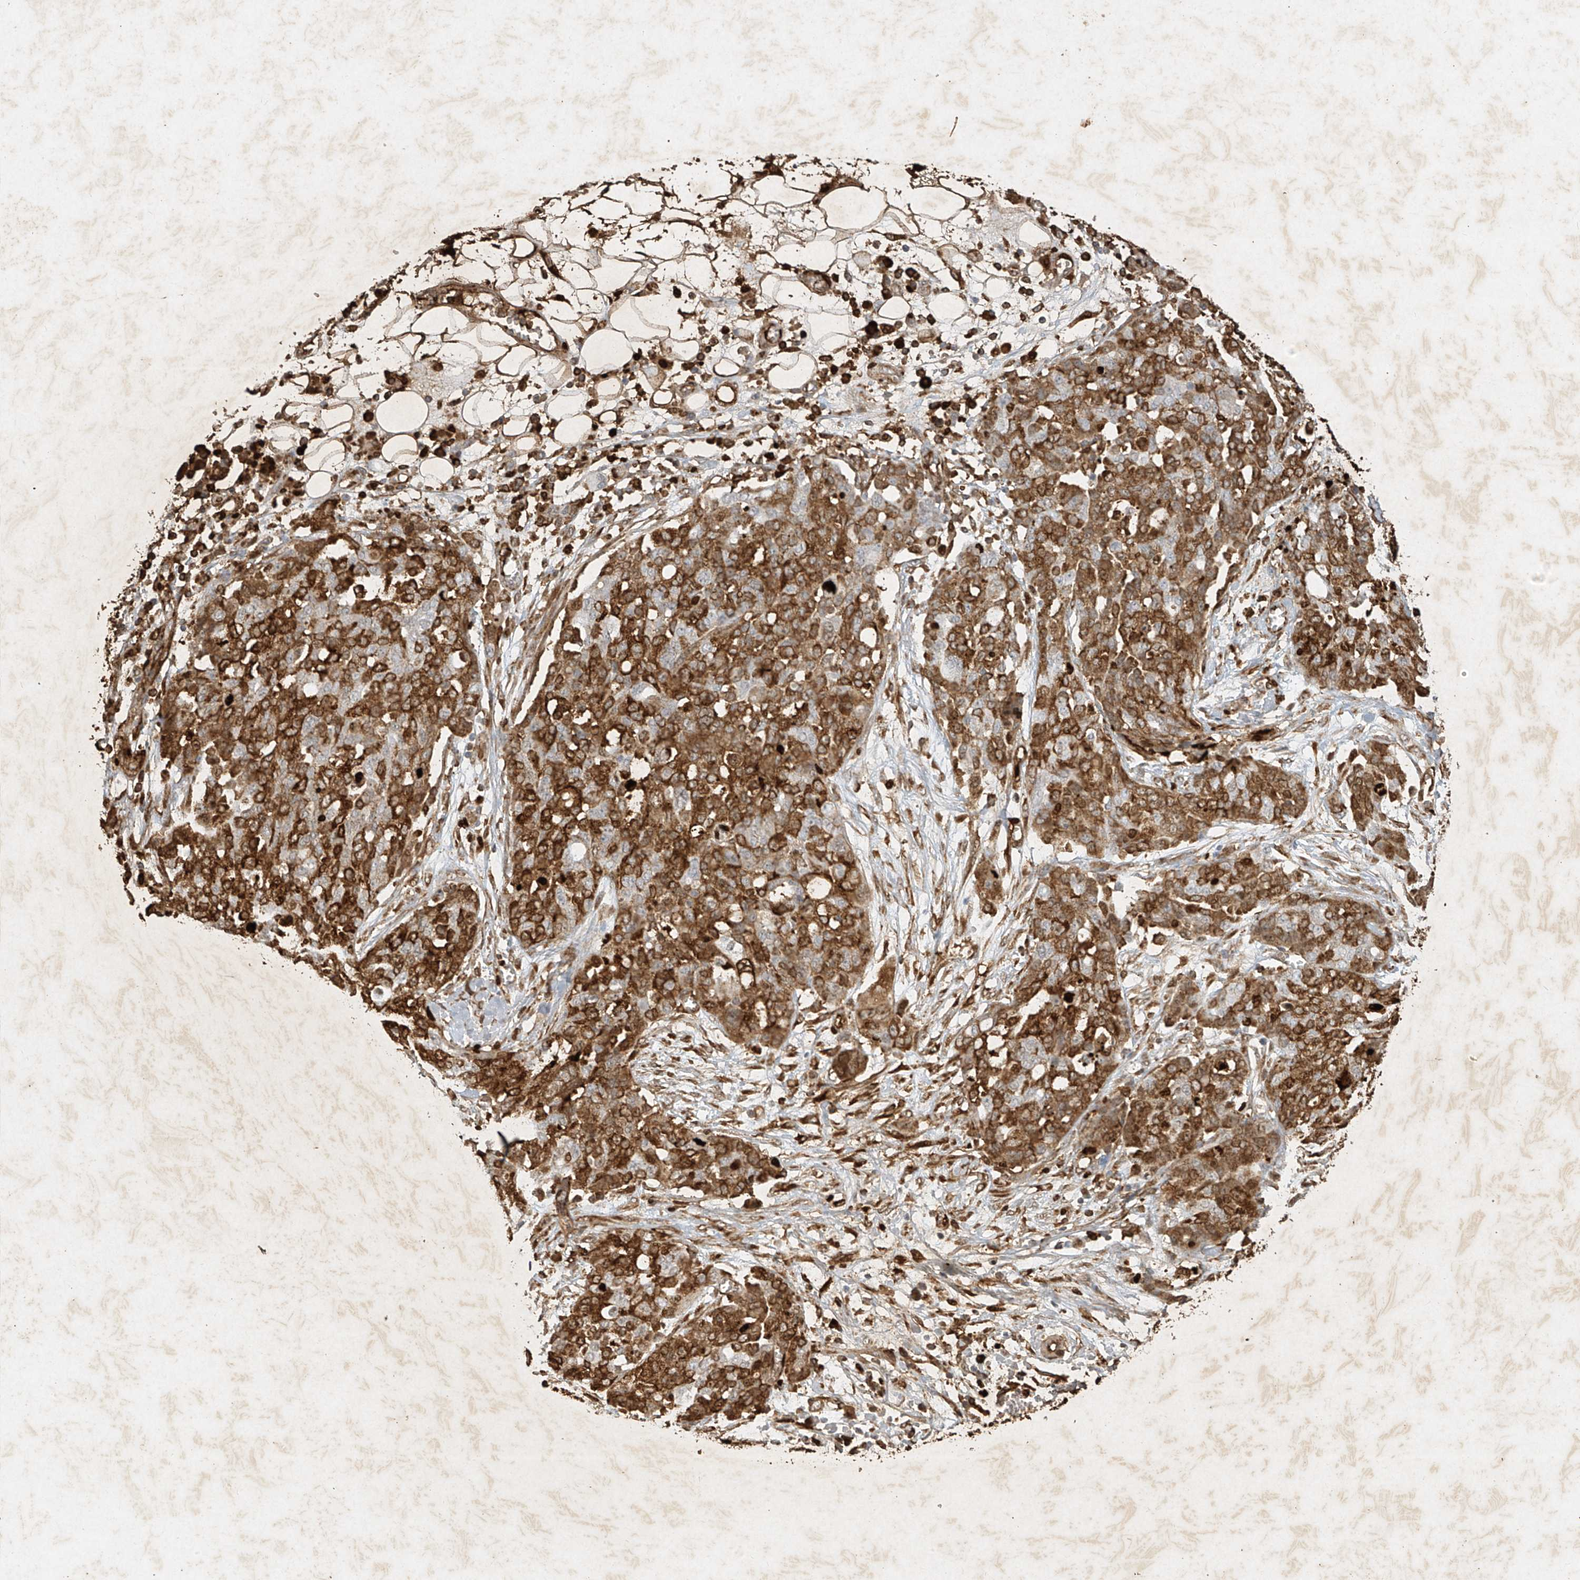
{"staining": {"intensity": "moderate", "quantity": ">75%", "location": "cytoplasmic/membranous,nuclear"}, "tissue": "ovarian cancer", "cell_type": "Tumor cells", "image_type": "cancer", "snomed": [{"axis": "morphology", "description": "Cystadenocarcinoma, serous, NOS"}, {"axis": "topography", "description": "Soft tissue"}, {"axis": "topography", "description": "Ovary"}], "caption": "A histopathology image of ovarian cancer stained for a protein demonstrates moderate cytoplasmic/membranous and nuclear brown staining in tumor cells. The protein is shown in brown color, while the nuclei are stained blue.", "gene": "ATRIP", "patient": {"sex": "female", "age": 57}}